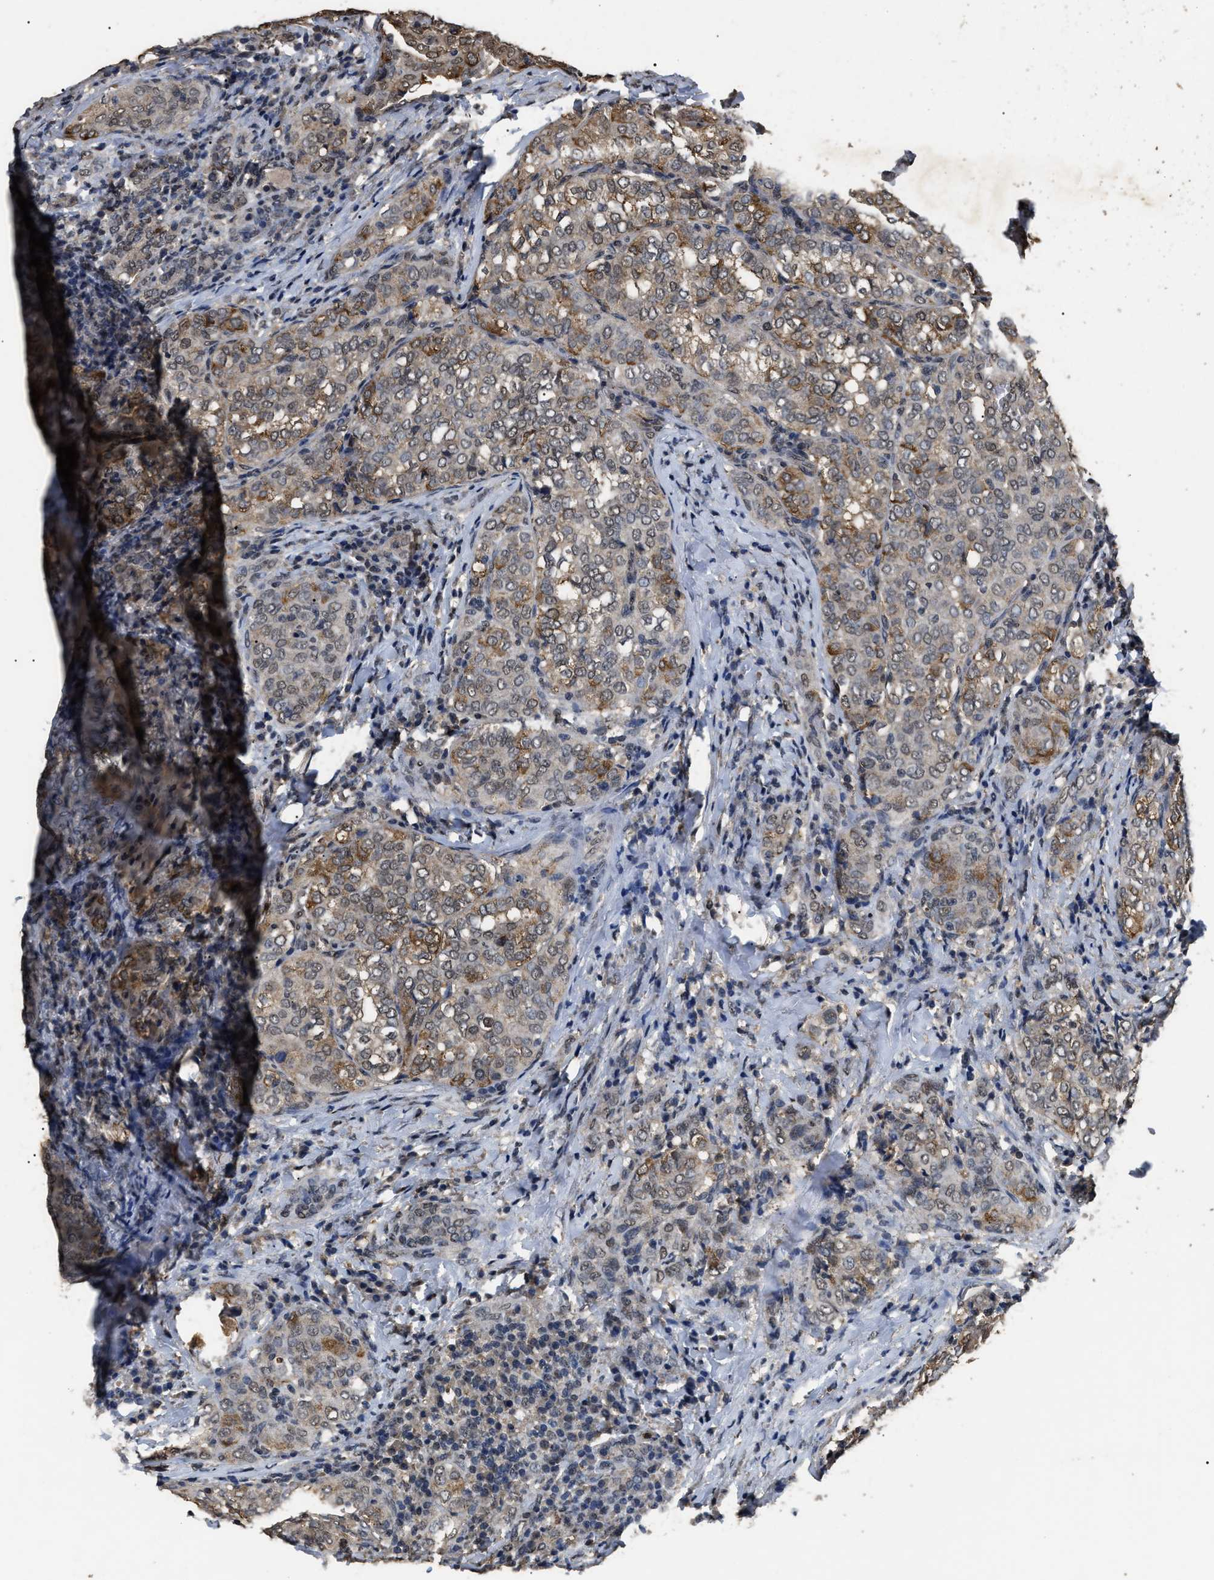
{"staining": {"intensity": "moderate", "quantity": "25%-75%", "location": "cytoplasmic/membranous,nuclear"}, "tissue": "thyroid cancer", "cell_type": "Tumor cells", "image_type": "cancer", "snomed": [{"axis": "morphology", "description": "Normal tissue, NOS"}, {"axis": "morphology", "description": "Papillary adenocarcinoma, NOS"}, {"axis": "topography", "description": "Thyroid gland"}], "caption": "Protein staining shows moderate cytoplasmic/membranous and nuclear staining in about 25%-75% of tumor cells in papillary adenocarcinoma (thyroid). The protein is stained brown, and the nuclei are stained in blue (DAB (3,3'-diaminobenzidine) IHC with brightfield microscopy, high magnification).", "gene": "ANP32E", "patient": {"sex": "female", "age": 30}}